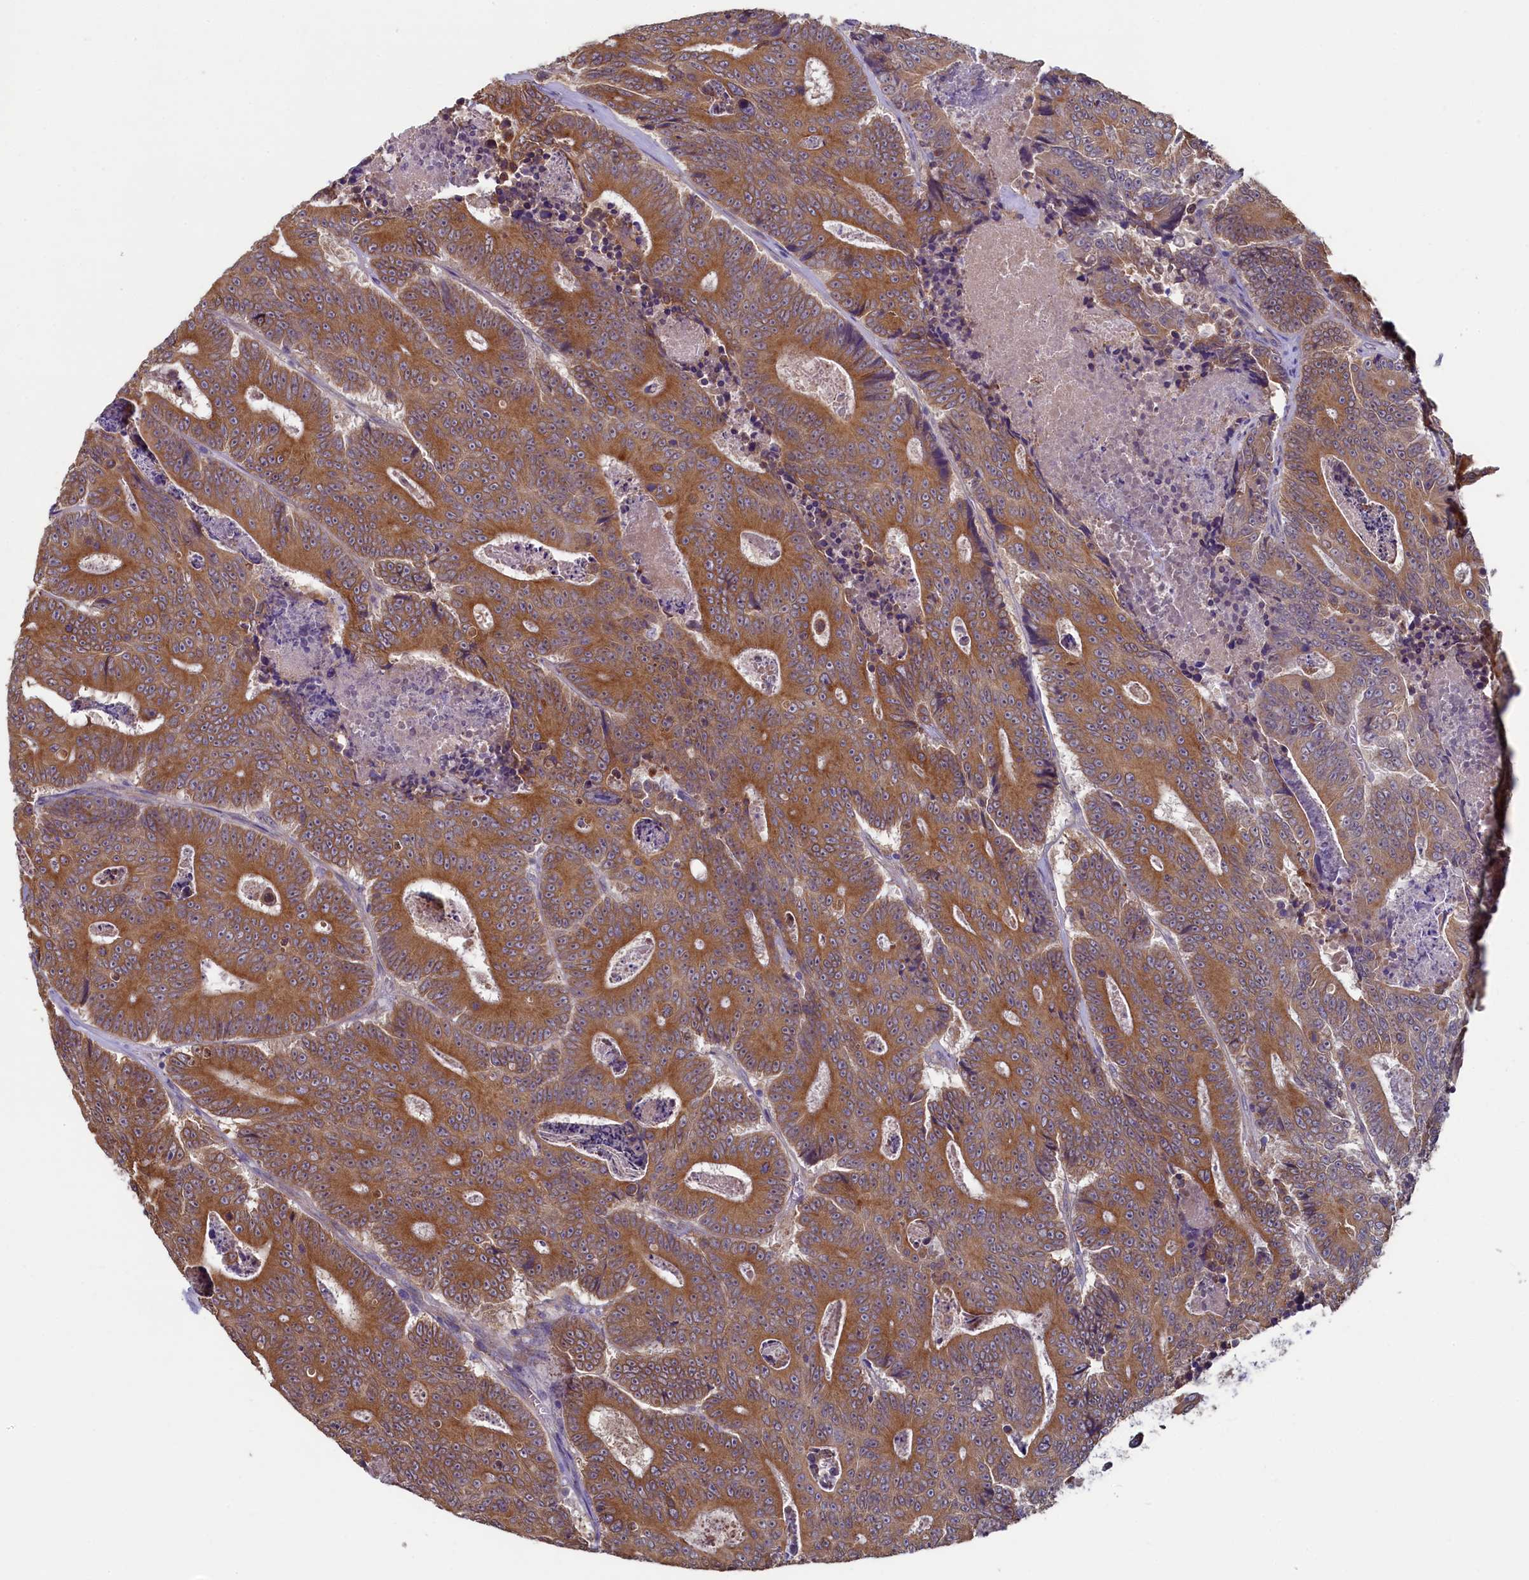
{"staining": {"intensity": "moderate", "quantity": ">75%", "location": "cytoplasmic/membranous"}, "tissue": "colorectal cancer", "cell_type": "Tumor cells", "image_type": "cancer", "snomed": [{"axis": "morphology", "description": "Adenocarcinoma, NOS"}, {"axis": "topography", "description": "Colon"}], "caption": "Colorectal adenocarcinoma stained with a brown dye shows moderate cytoplasmic/membranous positive expression in approximately >75% of tumor cells.", "gene": "SPATA2L", "patient": {"sex": "male", "age": 83}}